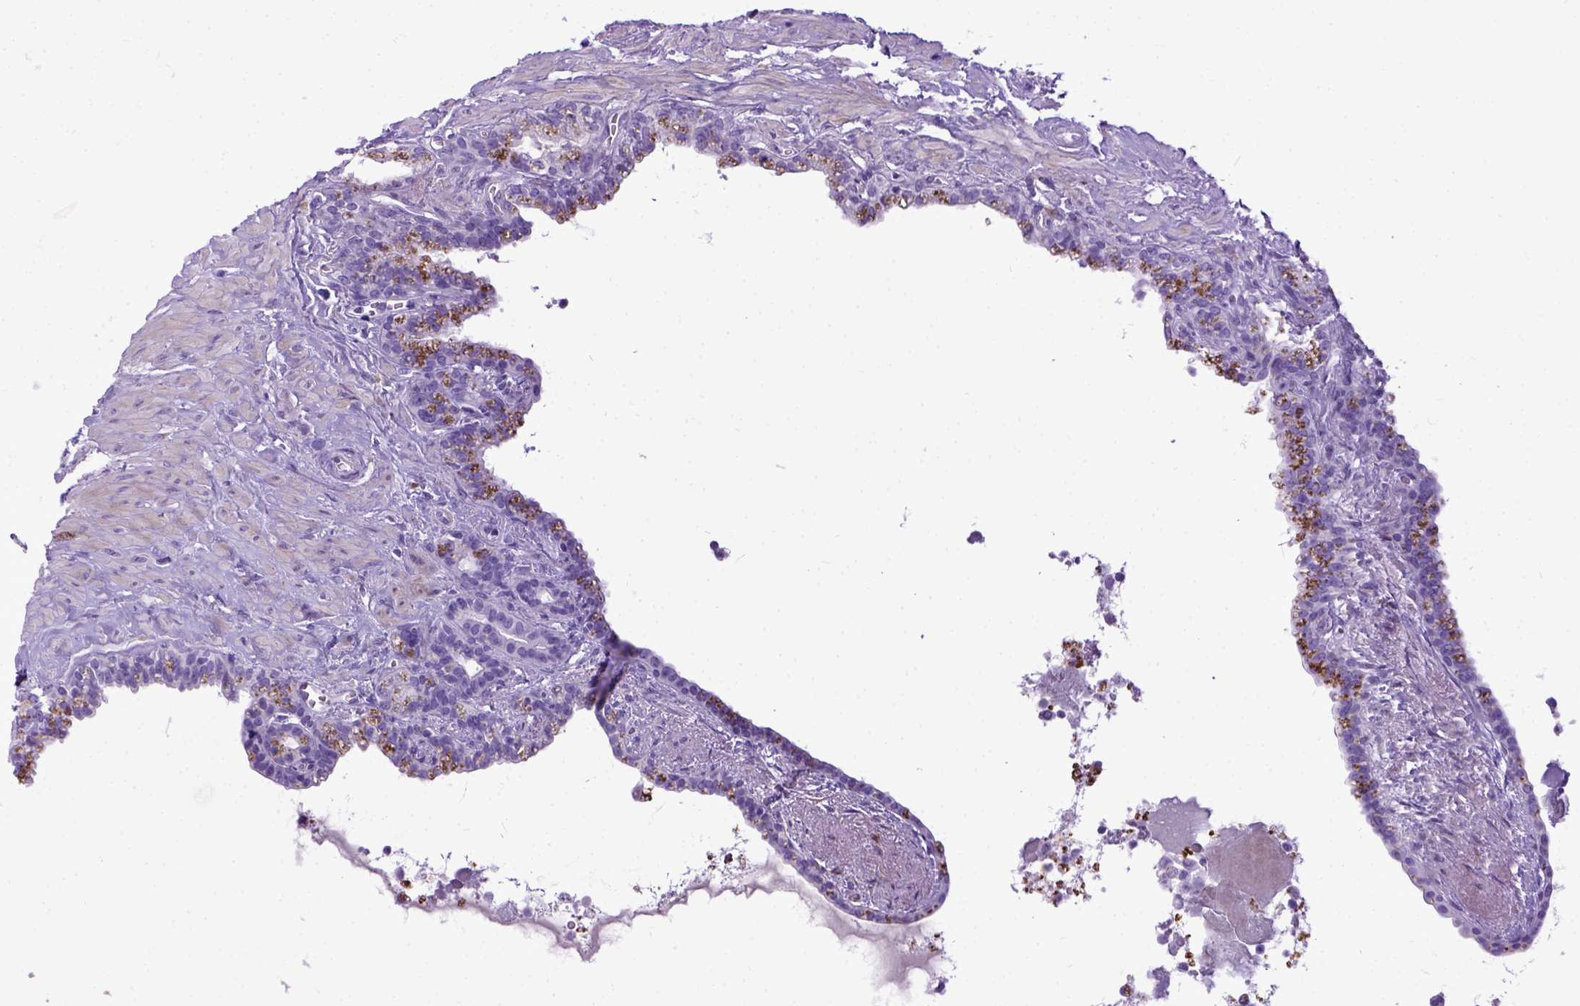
{"staining": {"intensity": "negative", "quantity": "none", "location": "none"}, "tissue": "seminal vesicle", "cell_type": "Glandular cells", "image_type": "normal", "snomed": [{"axis": "morphology", "description": "Normal tissue, NOS"}, {"axis": "topography", "description": "Seminal veicle"}], "caption": "Seminal vesicle stained for a protein using immunohistochemistry (IHC) shows no expression glandular cells.", "gene": "IGF2", "patient": {"sex": "male", "age": 76}}